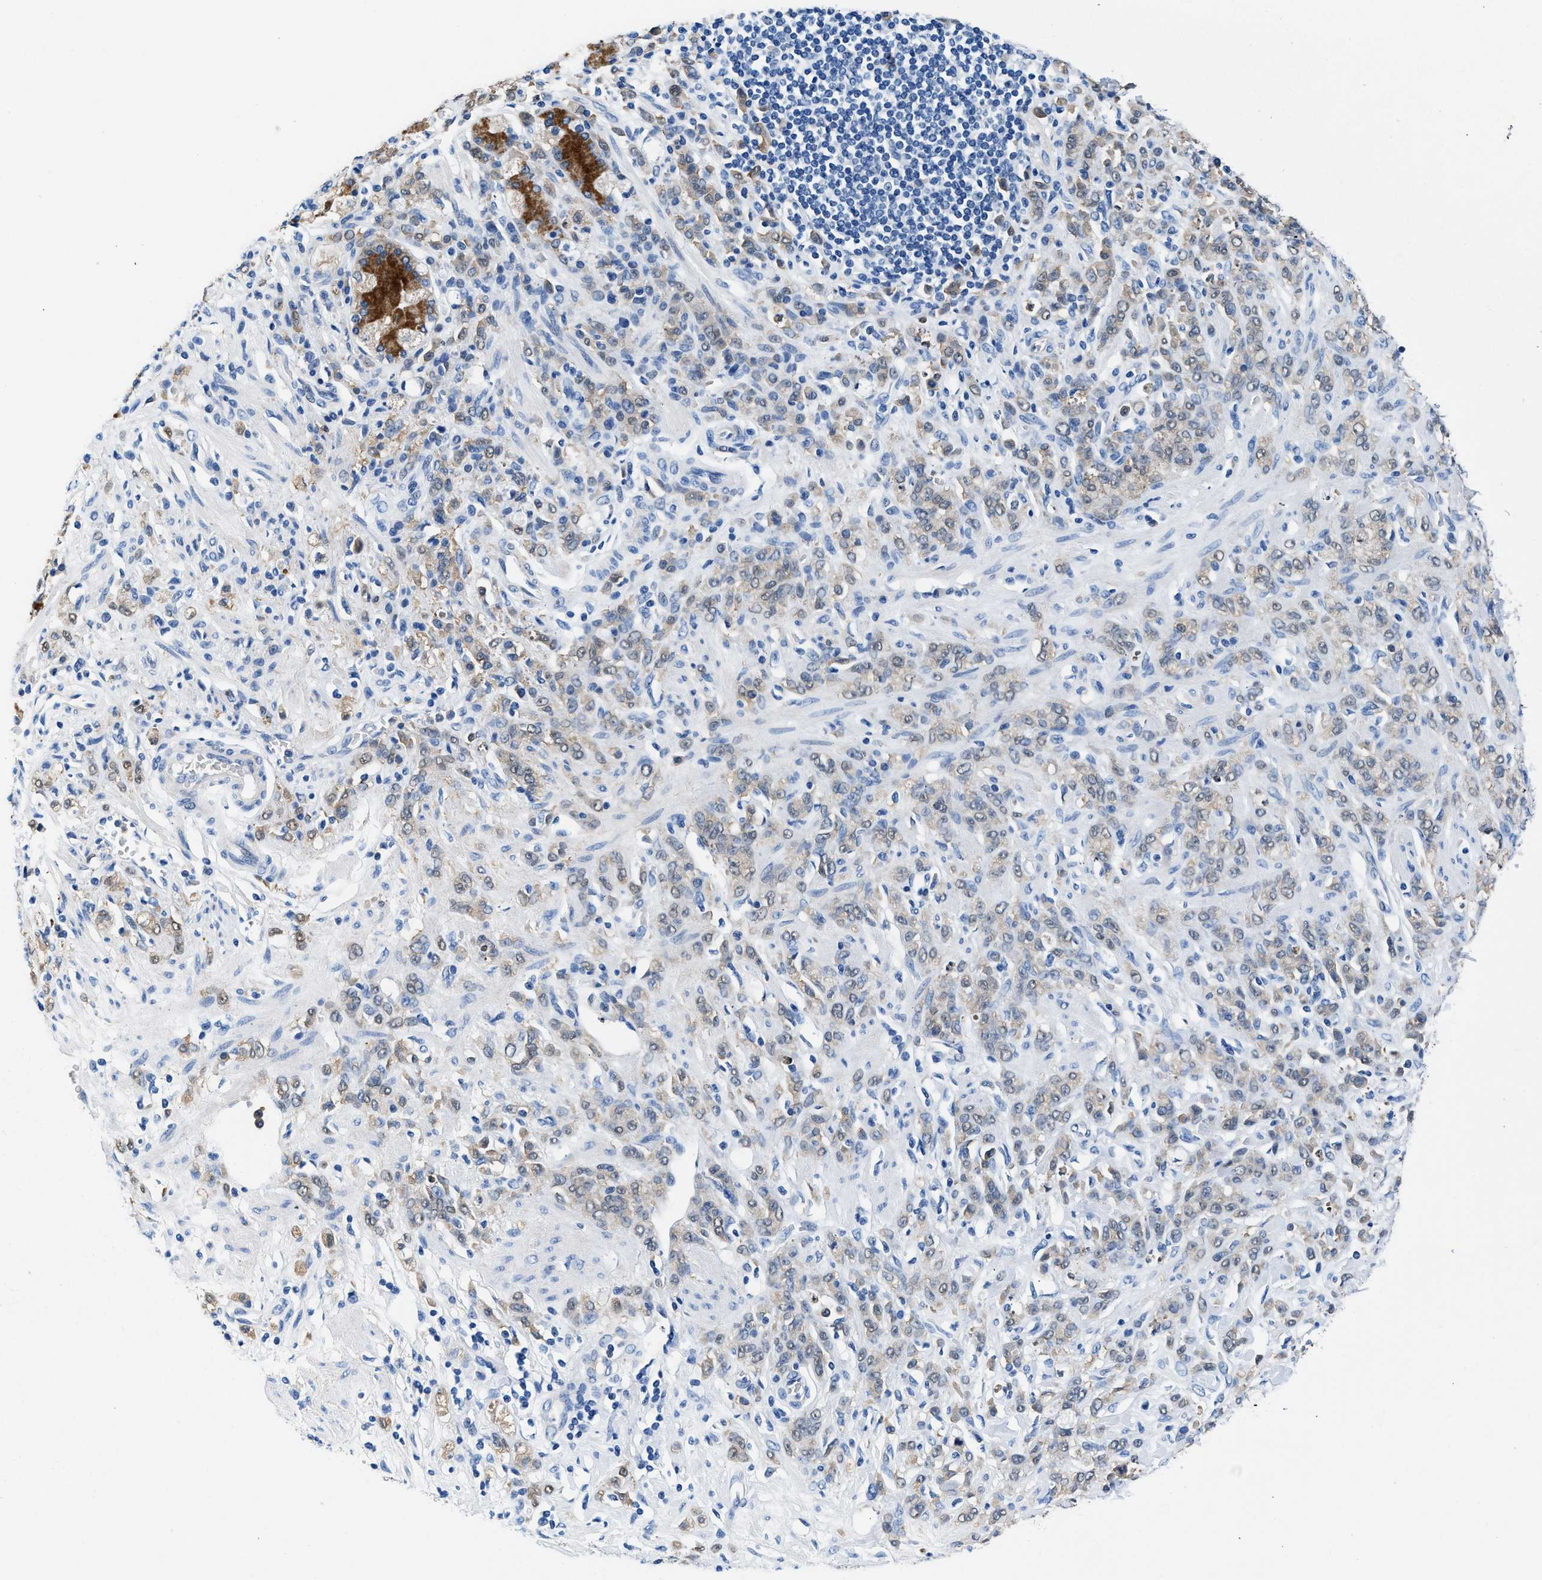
{"staining": {"intensity": "weak", "quantity": "25%-75%", "location": "cytoplasmic/membranous"}, "tissue": "stomach cancer", "cell_type": "Tumor cells", "image_type": "cancer", "snomed": [{"axis": "morphology", "description": "Normal tissue, NOS"}, {"axis": "morphology", "description": "Adenocarcinoma, NOS"}, {"axis": "topography", "description": "Stomach"}], "caption": "Stomach adenocarcinoma stained with a protein marker reveals weak staining in tumor cells.", "gene": "FADS6", "patient": {"sex": "male", "age": 82}}